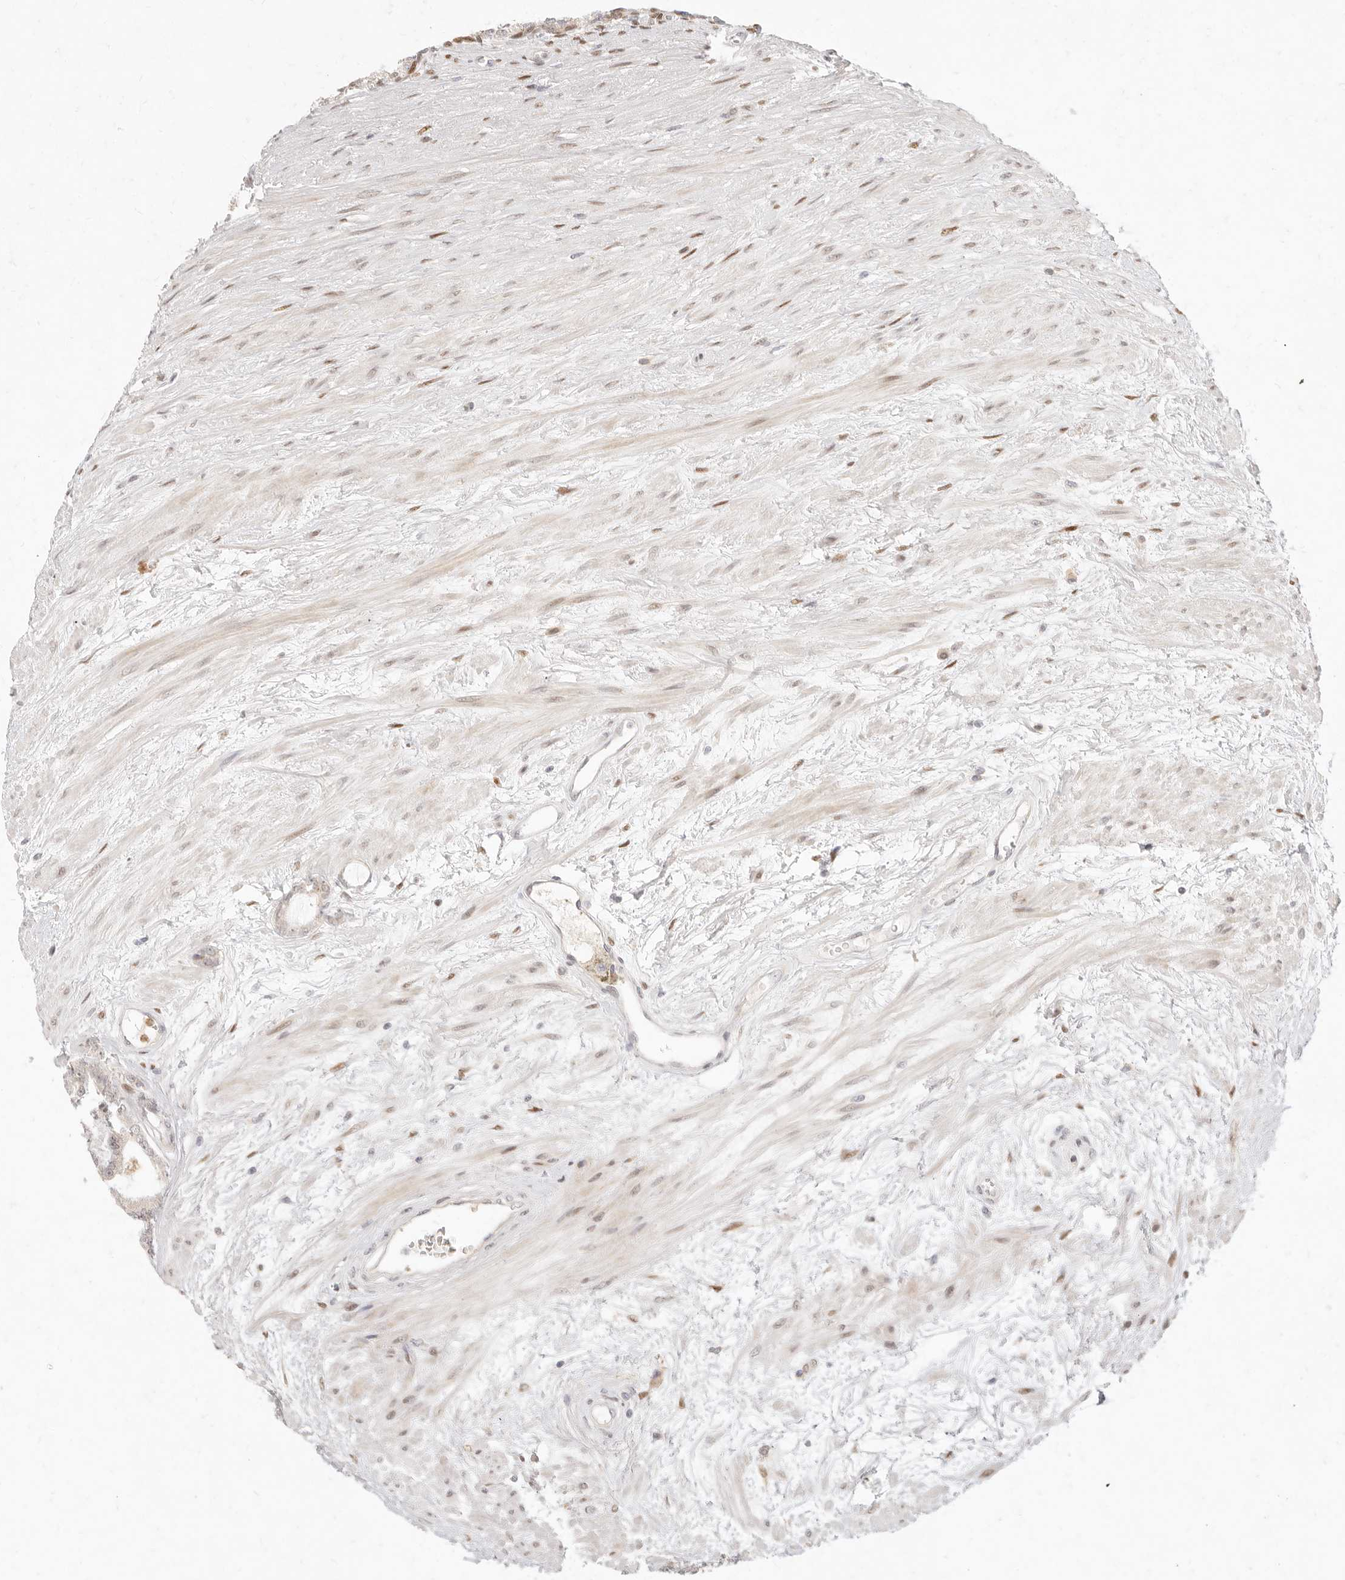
{"staining": {"intensity": "negative", "quantity": "none", "location": "none"}, "tissue": "prostate cancer", "cell_type": "Tumor cells", "image_type": "cancer", "snomed": [{"axis": "morphology", "description": "Adenocarcinoma, Low grade"}, {"axis": "topography", "description": "Prostate"}], "caption": "Immunohistochemical staining of human prostate low-grade adenocarcinoma shows no significant staining in tumor cells.", "gene": "ASCL3", "patient": {"sex": "male", "age": 60}}